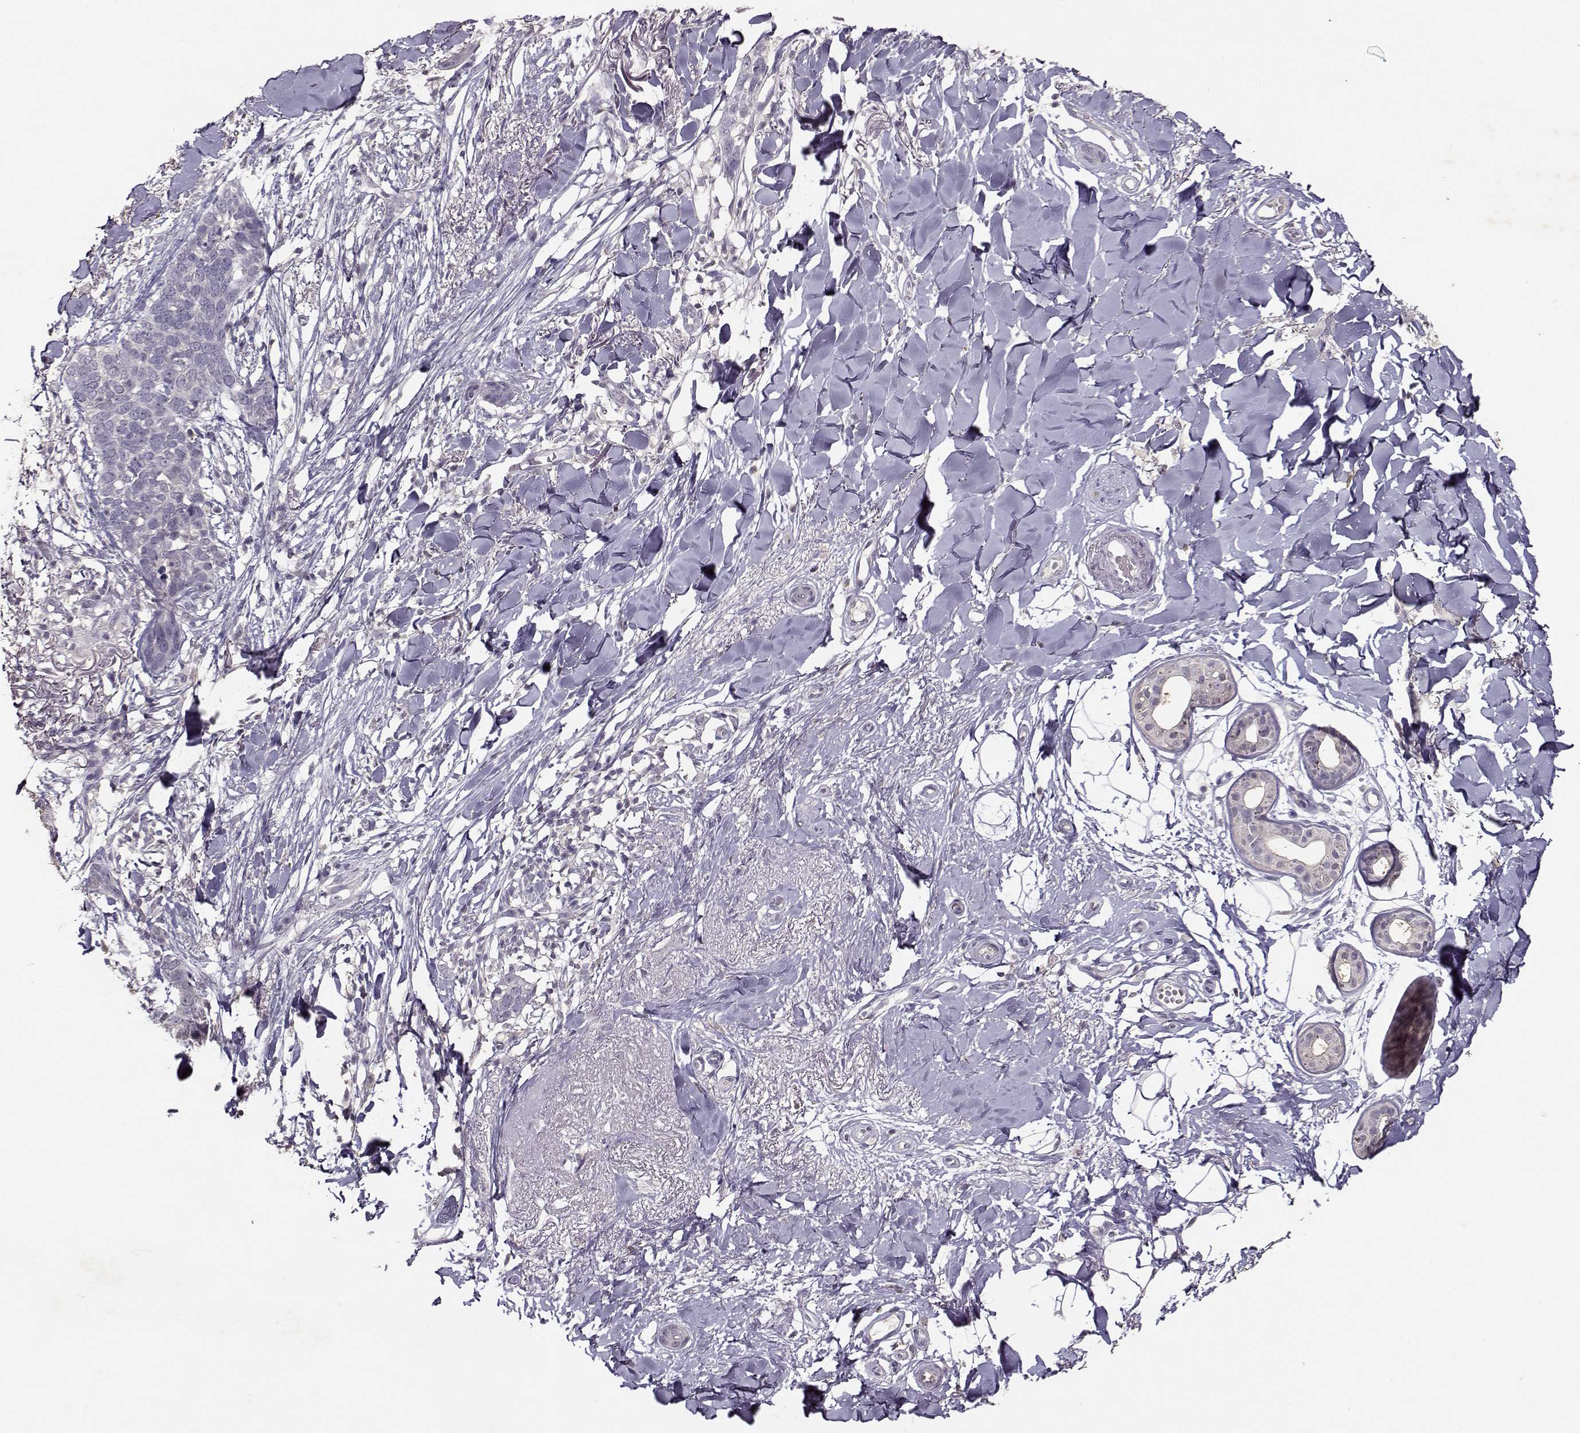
{"staining": {"intensity": "negative", "quantity": "none", "location": "none"}, "tissue": "skin cancer", "cell_type": "Tumor cells", "image_type": "cancer", "snomed": [{"axis": "morphology", "description": "Normal tissue, NOS"}, {"axis": "morphology", "description": "Basal cell carcinoma"}, {"axis": "topography", "description": "Skin"}], "caption": "High power microscopy photomicrograph of an immunohistochemistry (IHC) photomicrograph of skin cancer (basal cell carcinoma), revealing no significant positivity in tumor cells. (Immunohistochemistry (ihc), brightfield microscopy, high magnification).", "gene": "UROC1", "patient": {"sex": "male", "age": 84}}